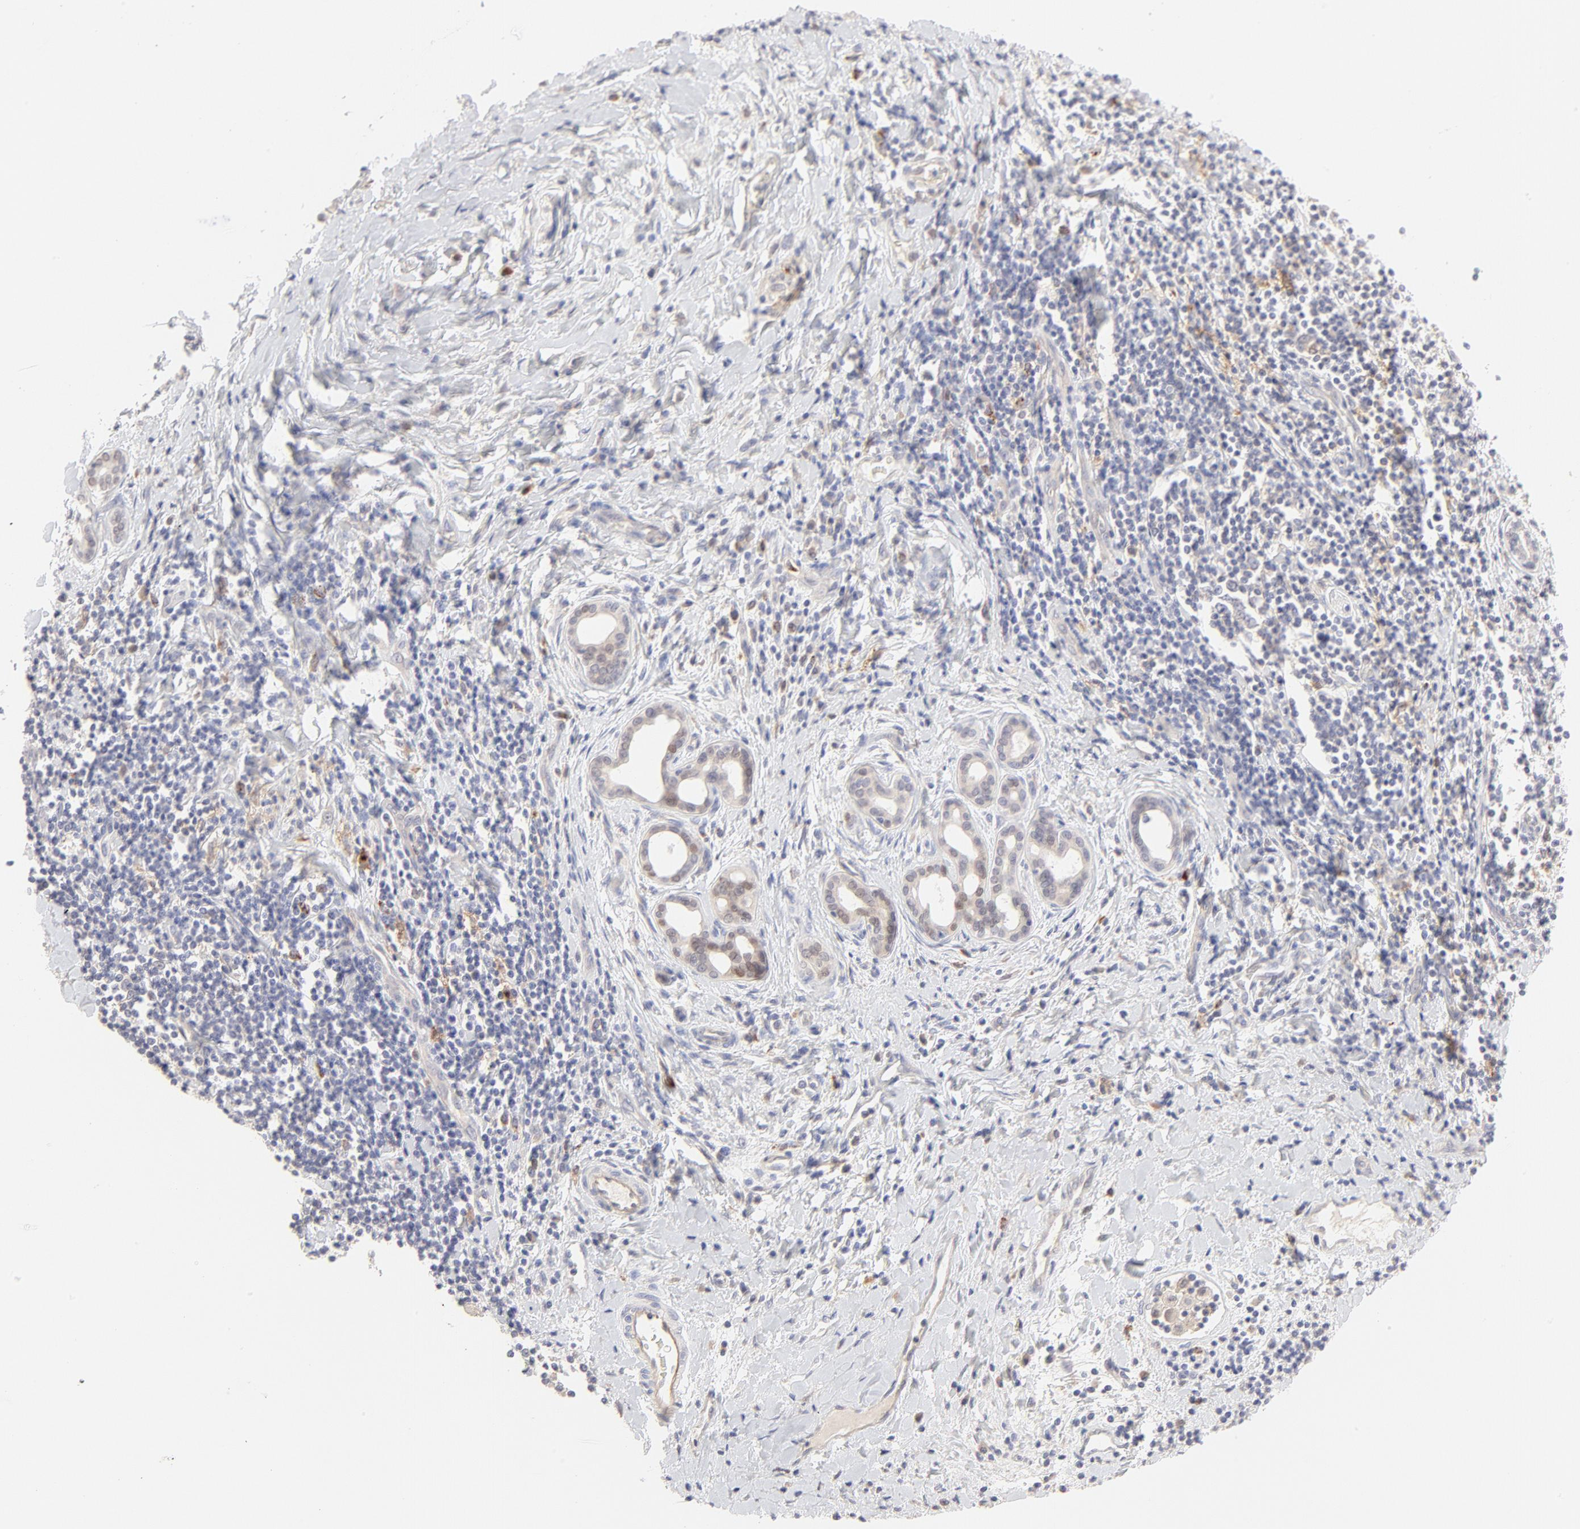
{"staining": {"intensity": "weak", "quantity": "<25%", "location": "nuclear"}, "tissue": "liver cancer", "cell_type": "Tumor cells", "image_type": "cancer", "snomed": [{"axis": "morphology", "description": "Cholangiocarcinoma"}, {"axis": "topography", "description": "Liver"}], "caption": "The IHC photomicrograph has no significant expression in tumor cells of liver cancer tissue.", "gene": "ELF3", "patient": {"sex": "male", "age": 57}}